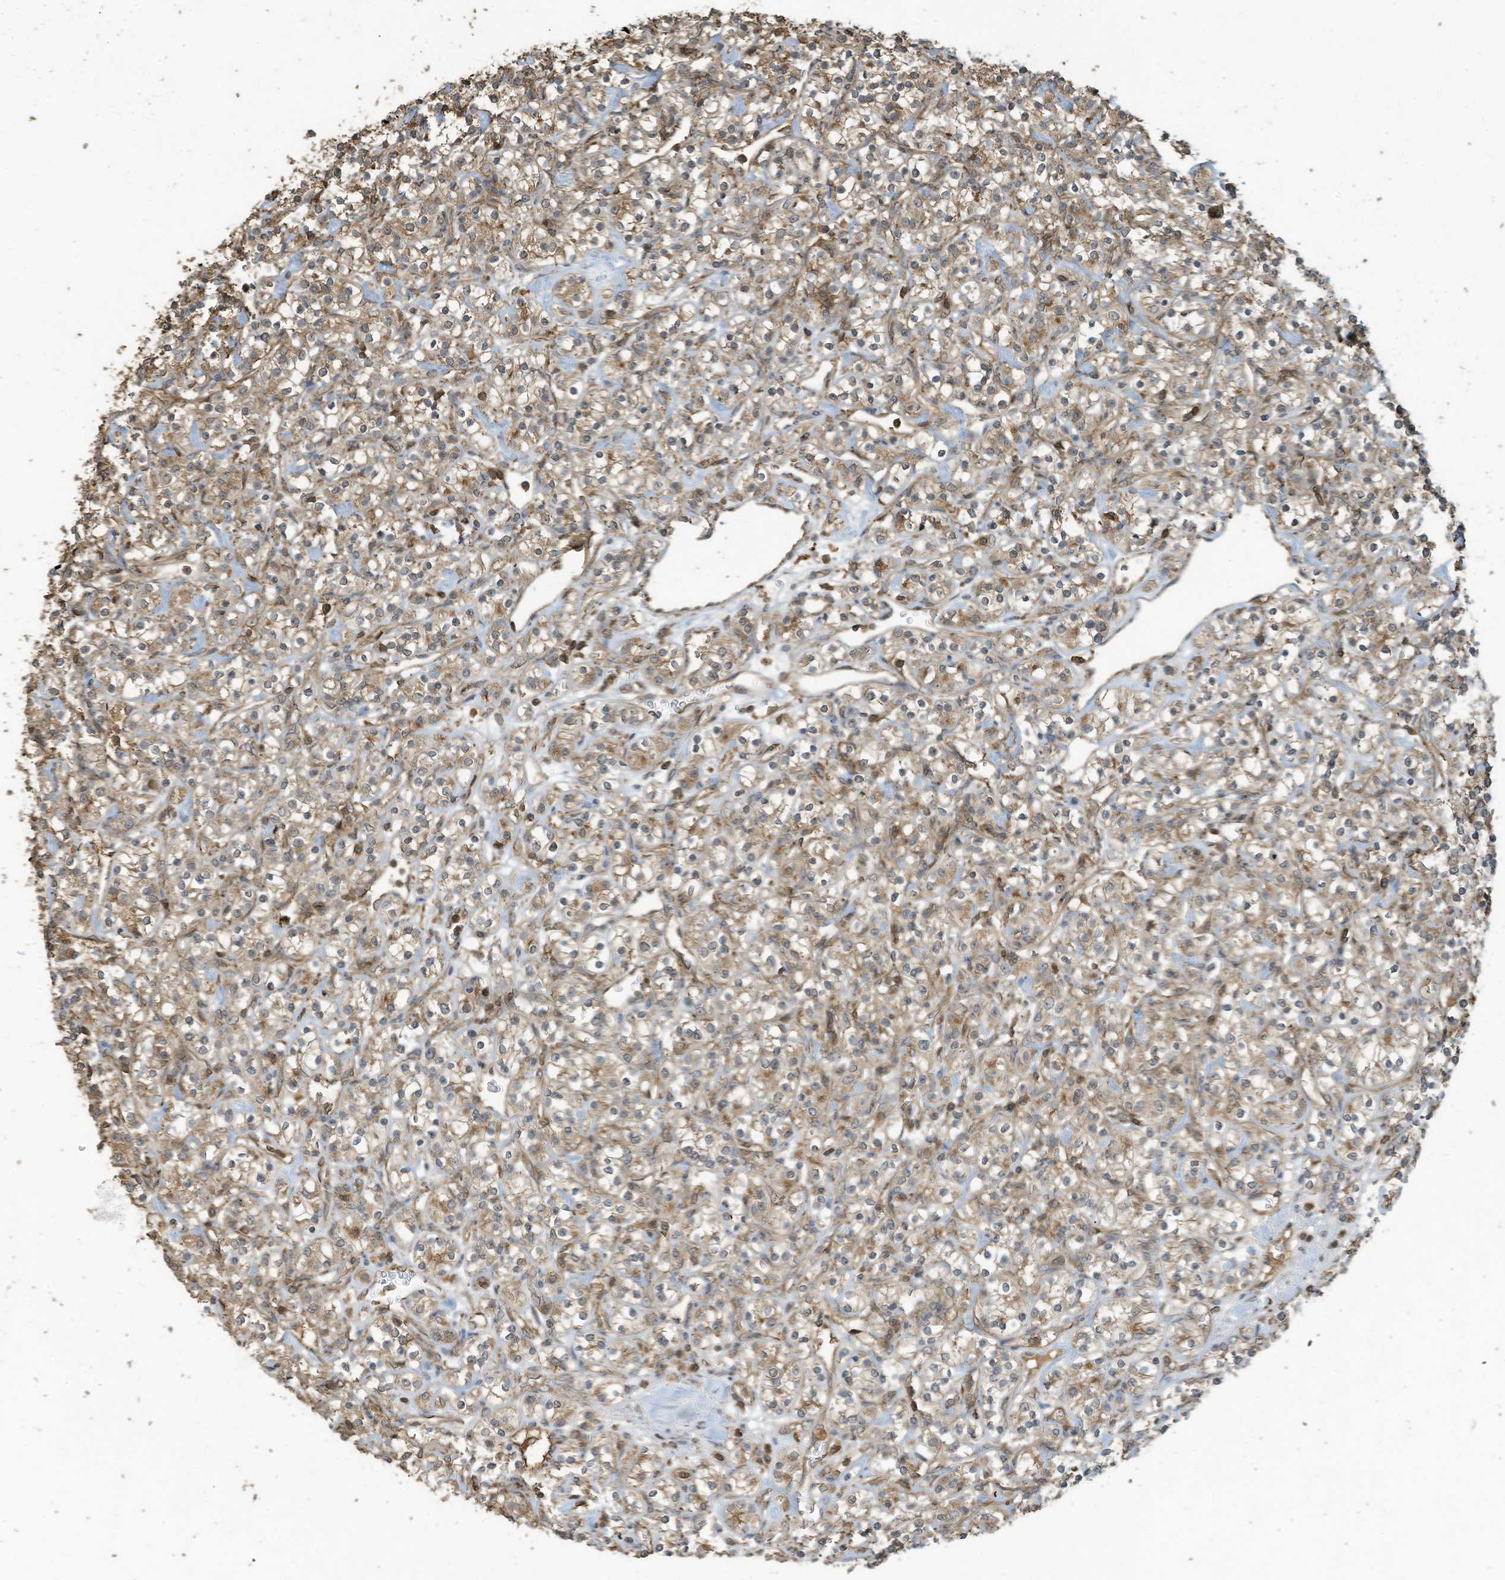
{"staining": {"intensity": "weak", "quantity": ">75%", "location": "cytoplasmic/membranous"}, "tissue": "renal cancer", "cell_type": "Tumor cells", "image_type": "cancer", "snomed": [{"axis": "morphology", "description": "Adenocarcinoma, NOS"}, {"axis": "topography", "description": "Kidney"}], "caption": "IHC image of human adenocarcinoma (renal) stained for a protein (brown), which shows low levels of weak cytoplasmic/membranous expression in about >75% of tumor cells.", "gene": "COX10", "patient": {"sex": "male", "age": 77}}